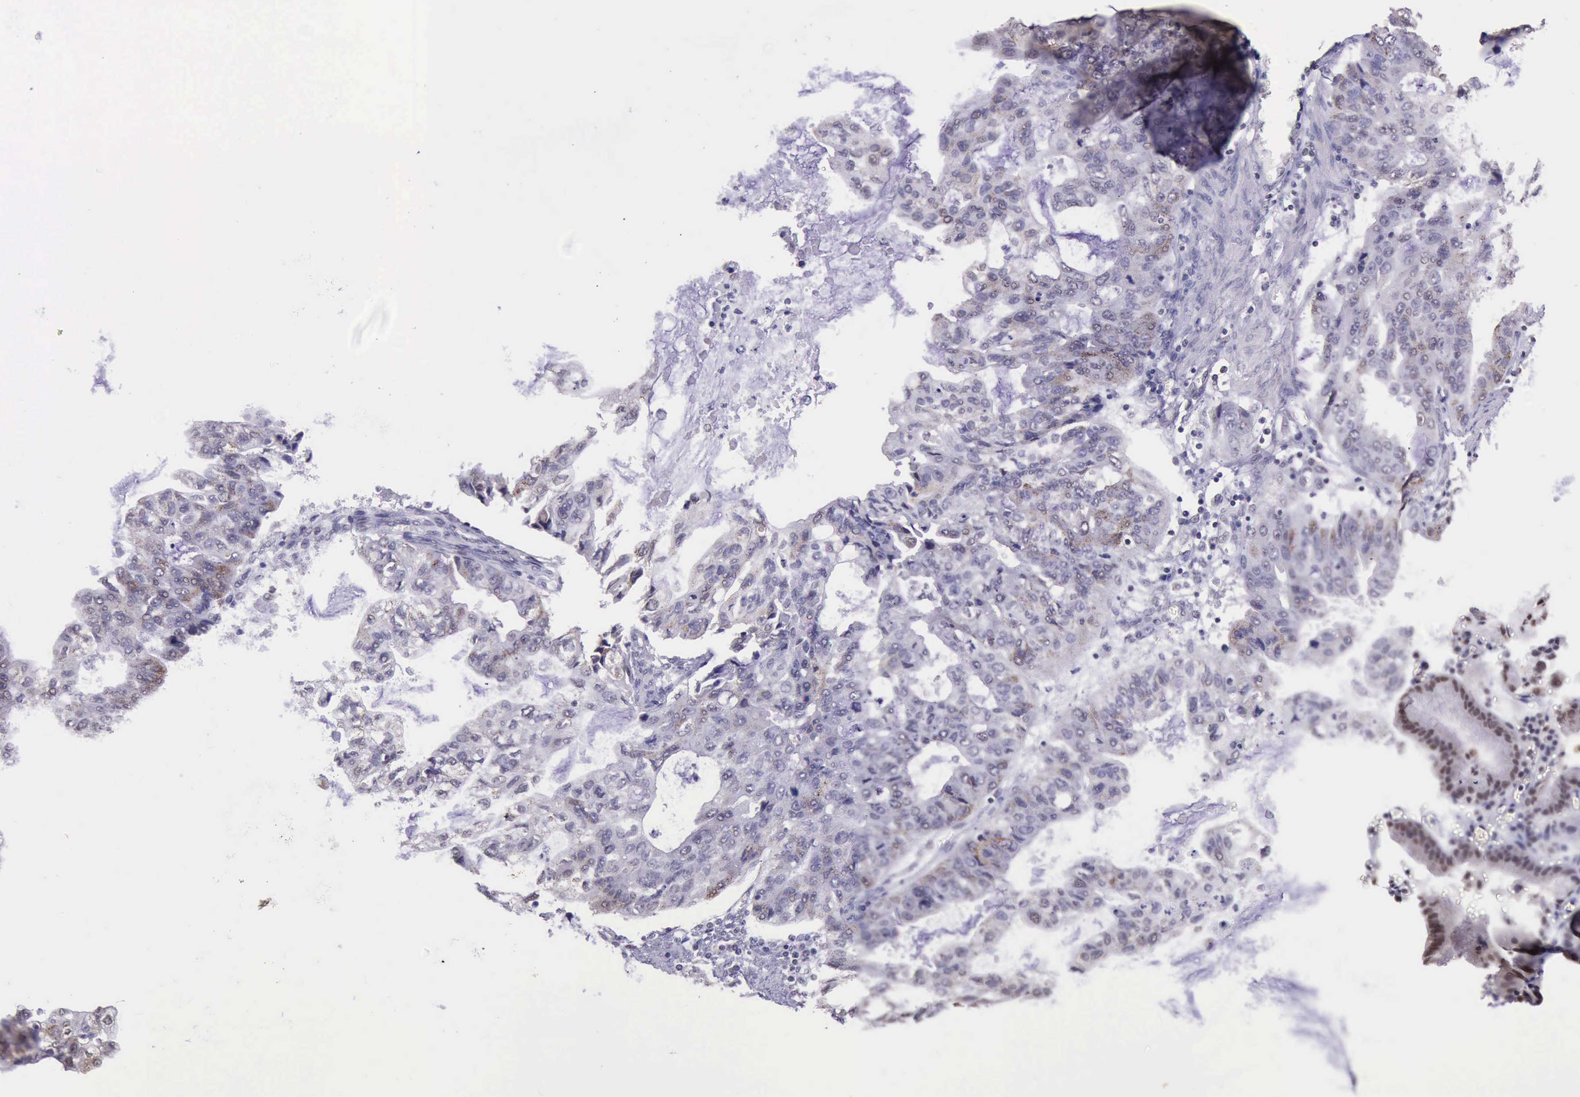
{"staining": {"intensity": "moderate", "quantity": "<25%", "location": "nuclear"}, "tissue": "stomach cancer", "cell_type": "Tumor cells", "image_type": "cancer", "snomed": [{"axis": "morphology", "description": "Adenocarcinoma, NOS"}, {"axis": "topography", "description": "Stomach, upper"}], "caption": "Approximately <25% of tumor cells in human stomach adenocarcinoma show moderate nuclear protein expression as visualized by brown immunohistochemical staining.", "gene": "PRPF39", "patient": {"sex": "female", "age": 52}}